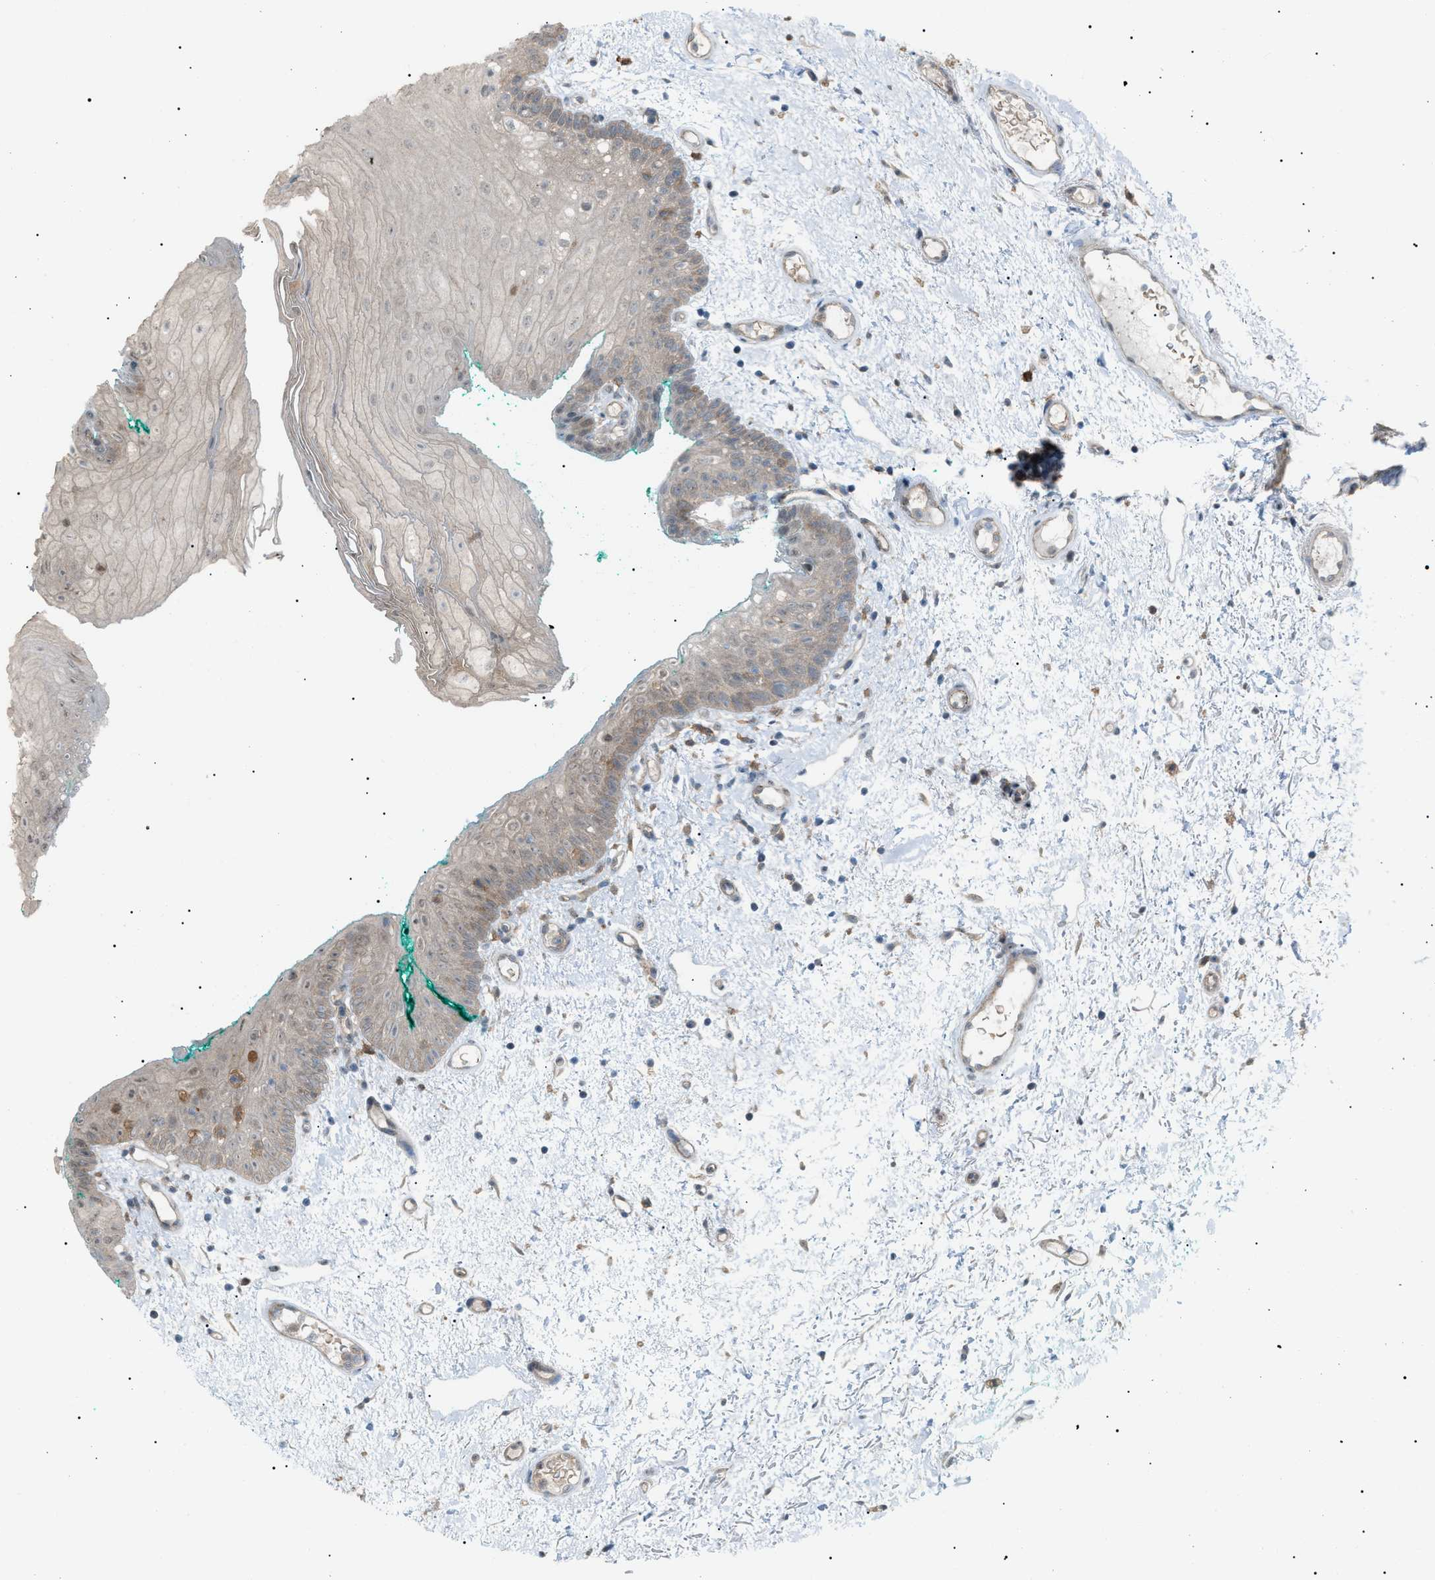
{"staining": {"intensity": "weak", "quantity": "<25%", "location": "cytoplasmic/membranous"}, "tissue": "oral mucosa", "cell_type": "Squamous epithelial cells", "image_type": "normal", "snomed": [{"axis": "morphology", "description": "Normal tissue, NOS"}, {"axis": "morphology", "description": "Squamous cell carcinoma, NOS"}, {"axis": "topography", "description": "Oral tissue"}, {"axis": "topography", "description": "Salivary gland"}, {"axis": "topography", "description": "Head-Neck"}], "caption": "Oral mucosa was stained to show a protein in brown. There is no significant staining in squamous epithelial cells. Nuclei are stained in blue.", "gene": "LPIN2", "patient": {"sex": "female", "age": 62}}